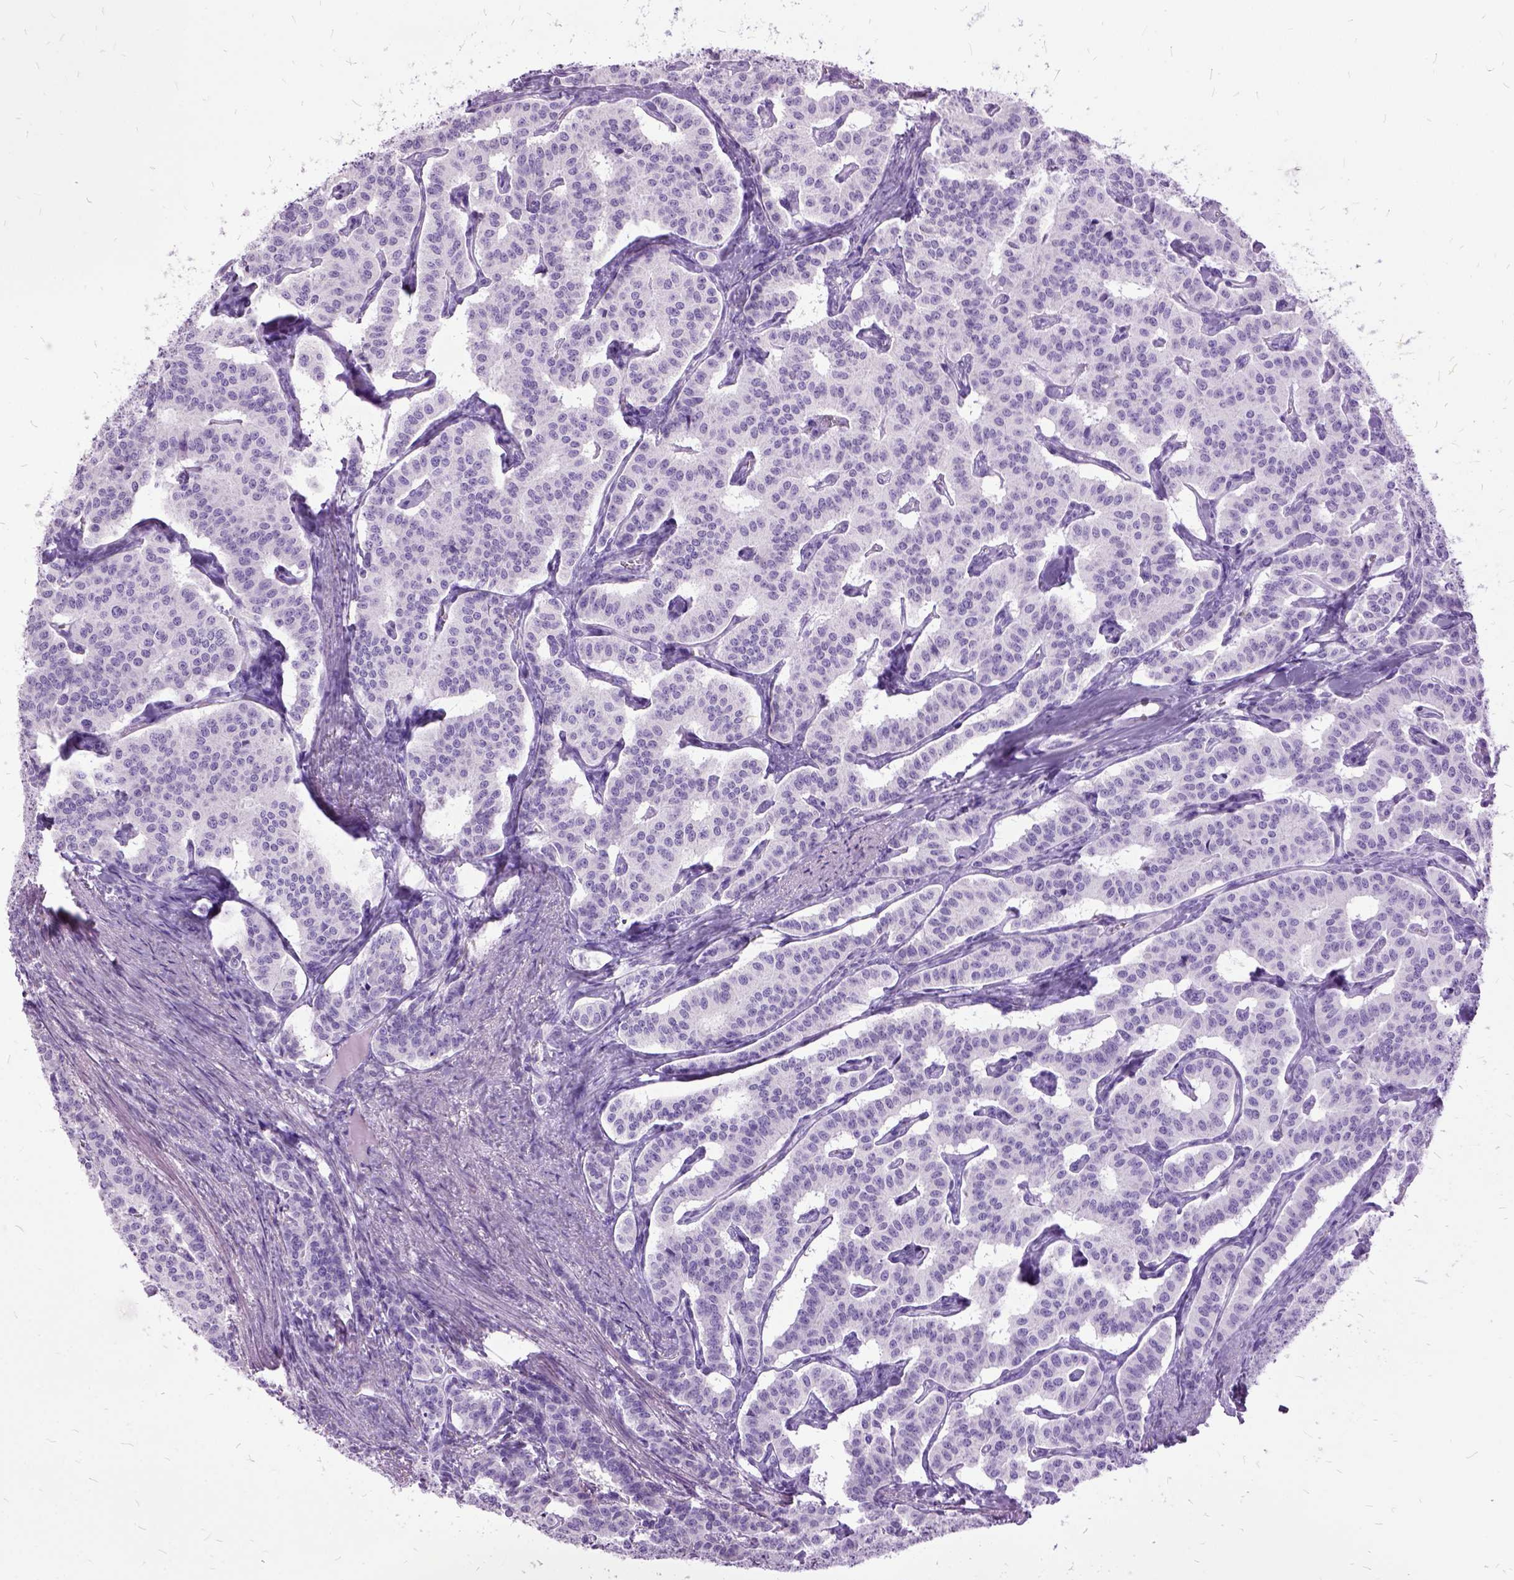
{"staining": {"intensity": "negative", "quantity": "none", "location": "none"}, "tissue": "carcinoid", "cell_type": "Tumor cells", "image_type": "cancer", "snomed": [{"axis": "morphology", "description": "Carcinoid, malignant, NOS"}, {"axis": "topography", "description": "Lung"}], "caption": "An IHC micrograph of malignant carcinoid is shown. There is no staining in tumor cells of malignant carcinoid. (Stains: DAB IHC with hematoxylin counter stain, Microscopy: brightfield microscopy at high magnification).", "gene": "MME", "patient": {"sex": "female", "age": 46}}